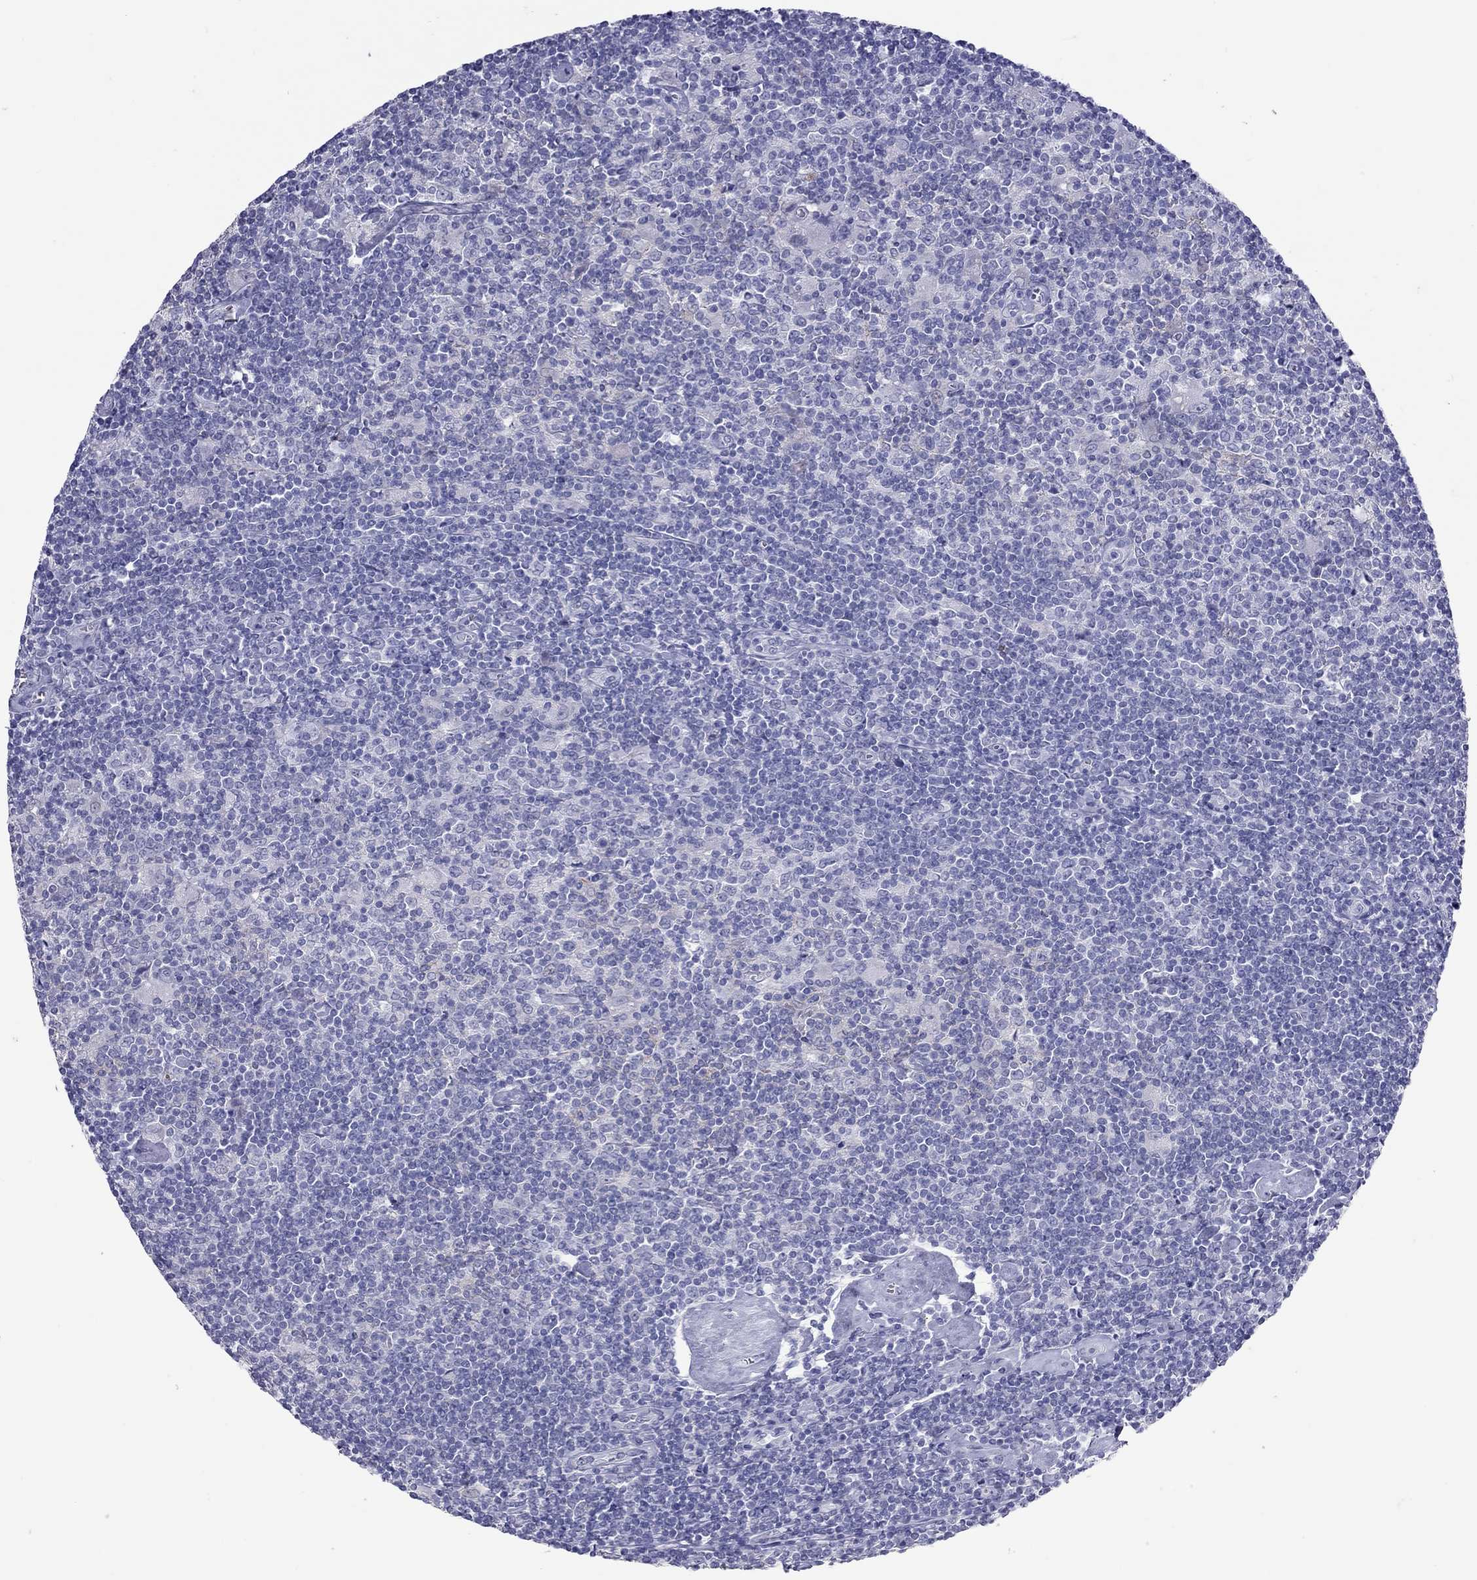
{"staining": {"intensity": "negative", "quantity": "none", "location": "none"}, "tissue": "lymphoma", "cell_type": "Tumor cells", "image_type": "cancer", "snomed": [{"axis": "morphology", "description": "Hodgkin's disease, NOS"}, {"axis": "topography", "description": "Lymph node"}], "caption": "IHC of human lymphoma shows no staining in tumor cells. Nuclei are stained in blue.", "gene": "MUC16", "patient": {"sex": "male", "age": 40}}